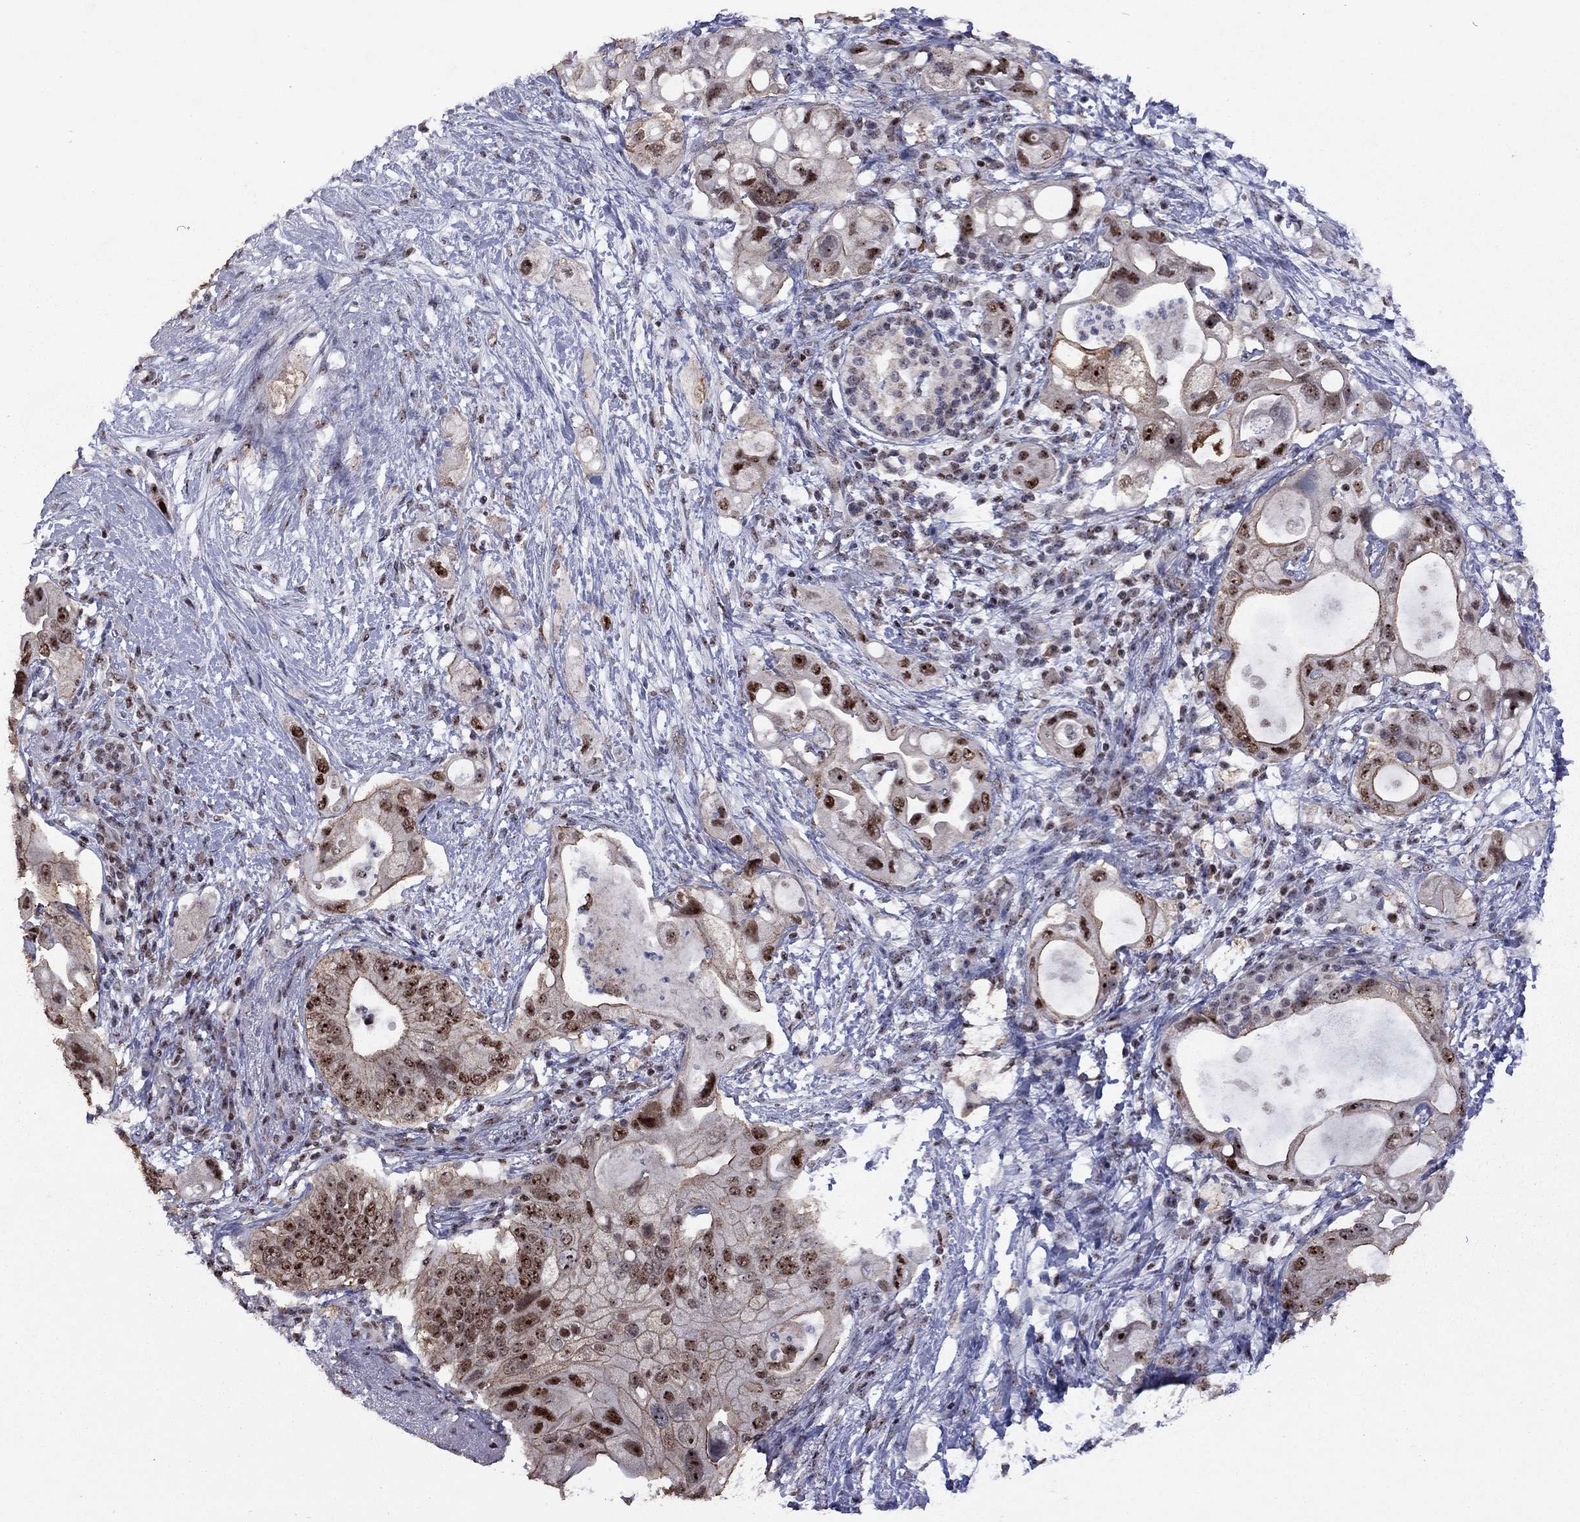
{"staining": {"intensity": "strong", "quantity": "25%-75%", "location": "nuclear"}, "tissue": "pancreatic cancer", "cell_type": "Tumor cells", "image_type": "cancer", "snomed": [{"axis": "morphology", "description": "Adenocarcinoma, NOS"}, {"axis": "topography", "description": "Pancreas"}], "caption": "Immunohistochemical staining of pancreatic cancer demonstrates high levels of strong nuclear protein staining in about 25%-75% of tumor cells.", "gene": "SPOUT1", "patient": {"sex": "female", "age": 72}}